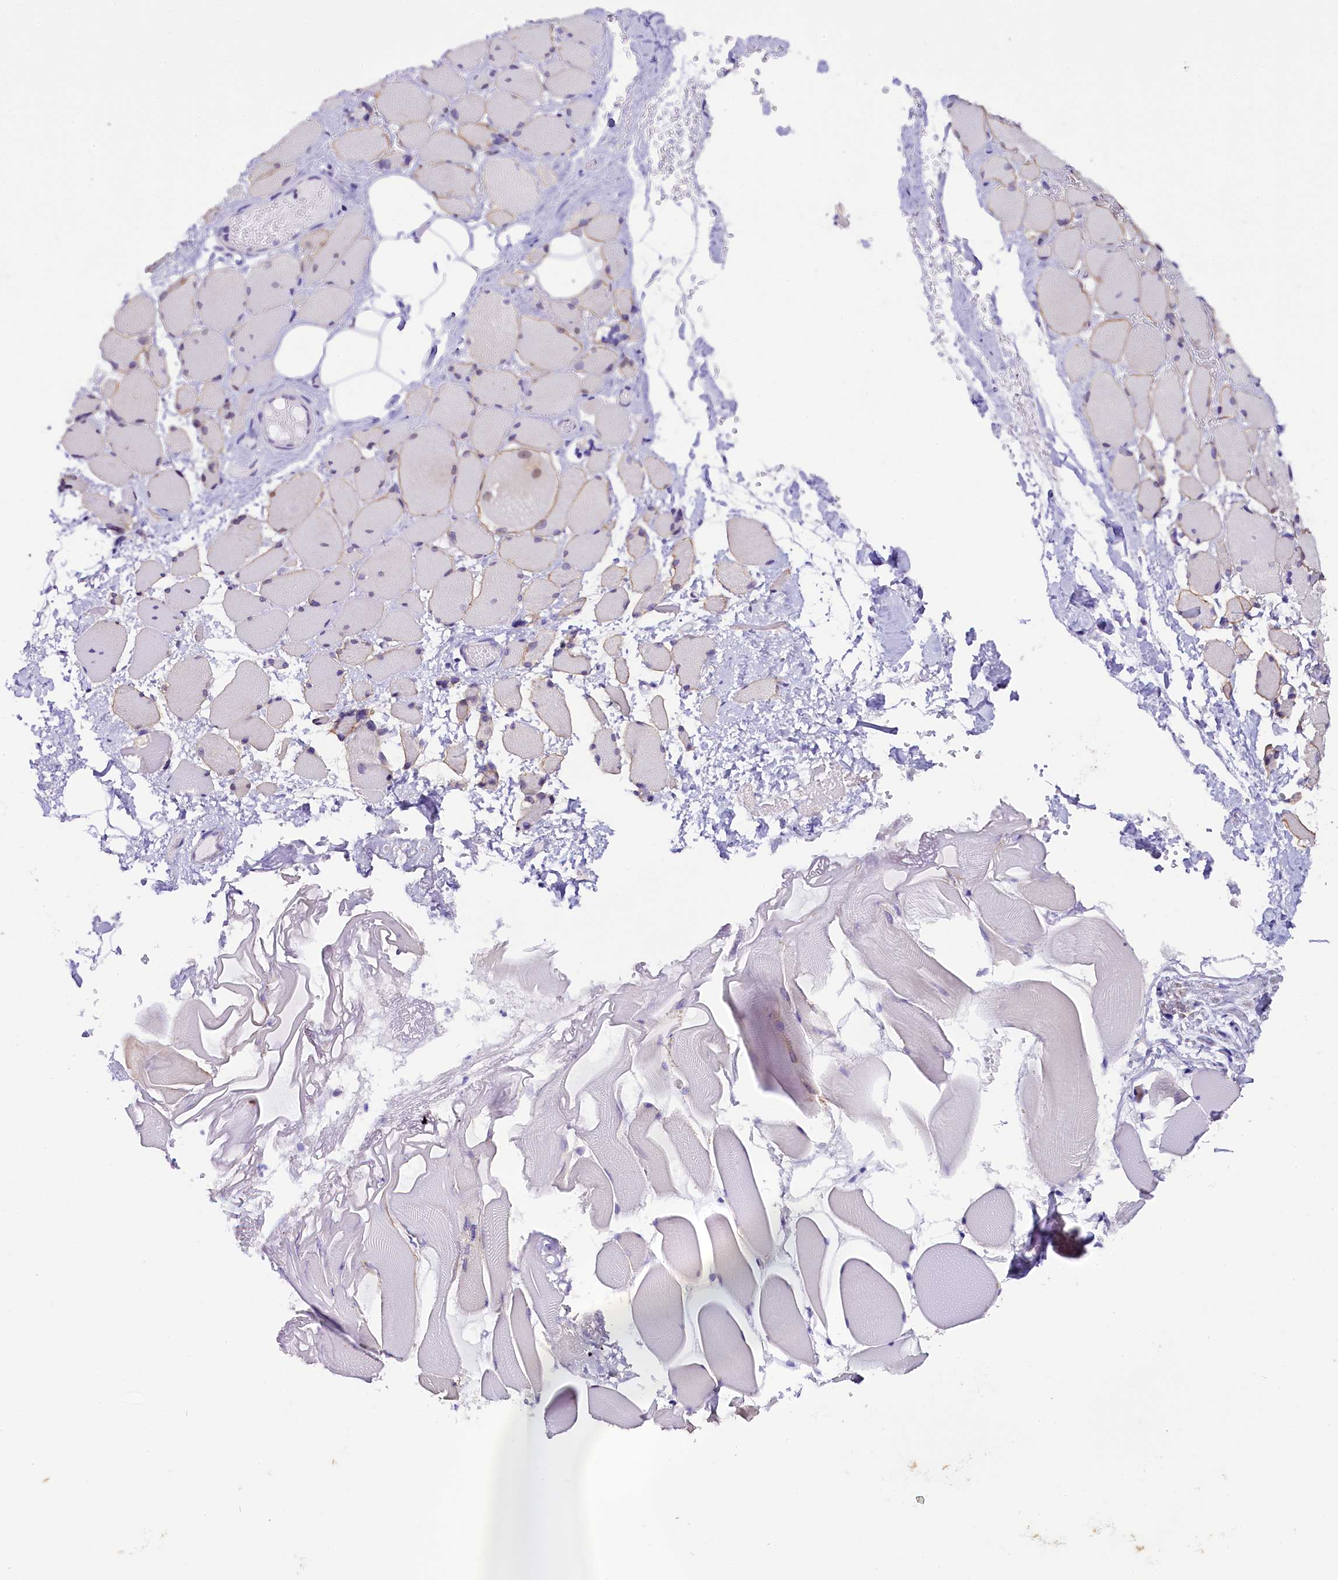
{"staining": {"intensity": "negative", "quantity": "none", "location": "none"}, "tissue": "skeletal muscle", "cell_type": "Myocytes", "image_type": "normal", "snomed": [{"axis": "morphology", "description": "Normal tissue, NOS"}, {"axis": "morphology", "description": "Basal cell carcinoma"}, {"axis": "topography", "description": "Skeletal muscle"}], "caption": "Immunohistochemistry (IHC) image of unremarkable human skeletal muscle stained for a protein (brown), which reveals no staining in myocytes. The staining is performed using DAB brown chromogen with nuclei counter-stained in using hematoxylin.", "gene": "OSGEP", "patient": {"sex": "female", "age": 64}}